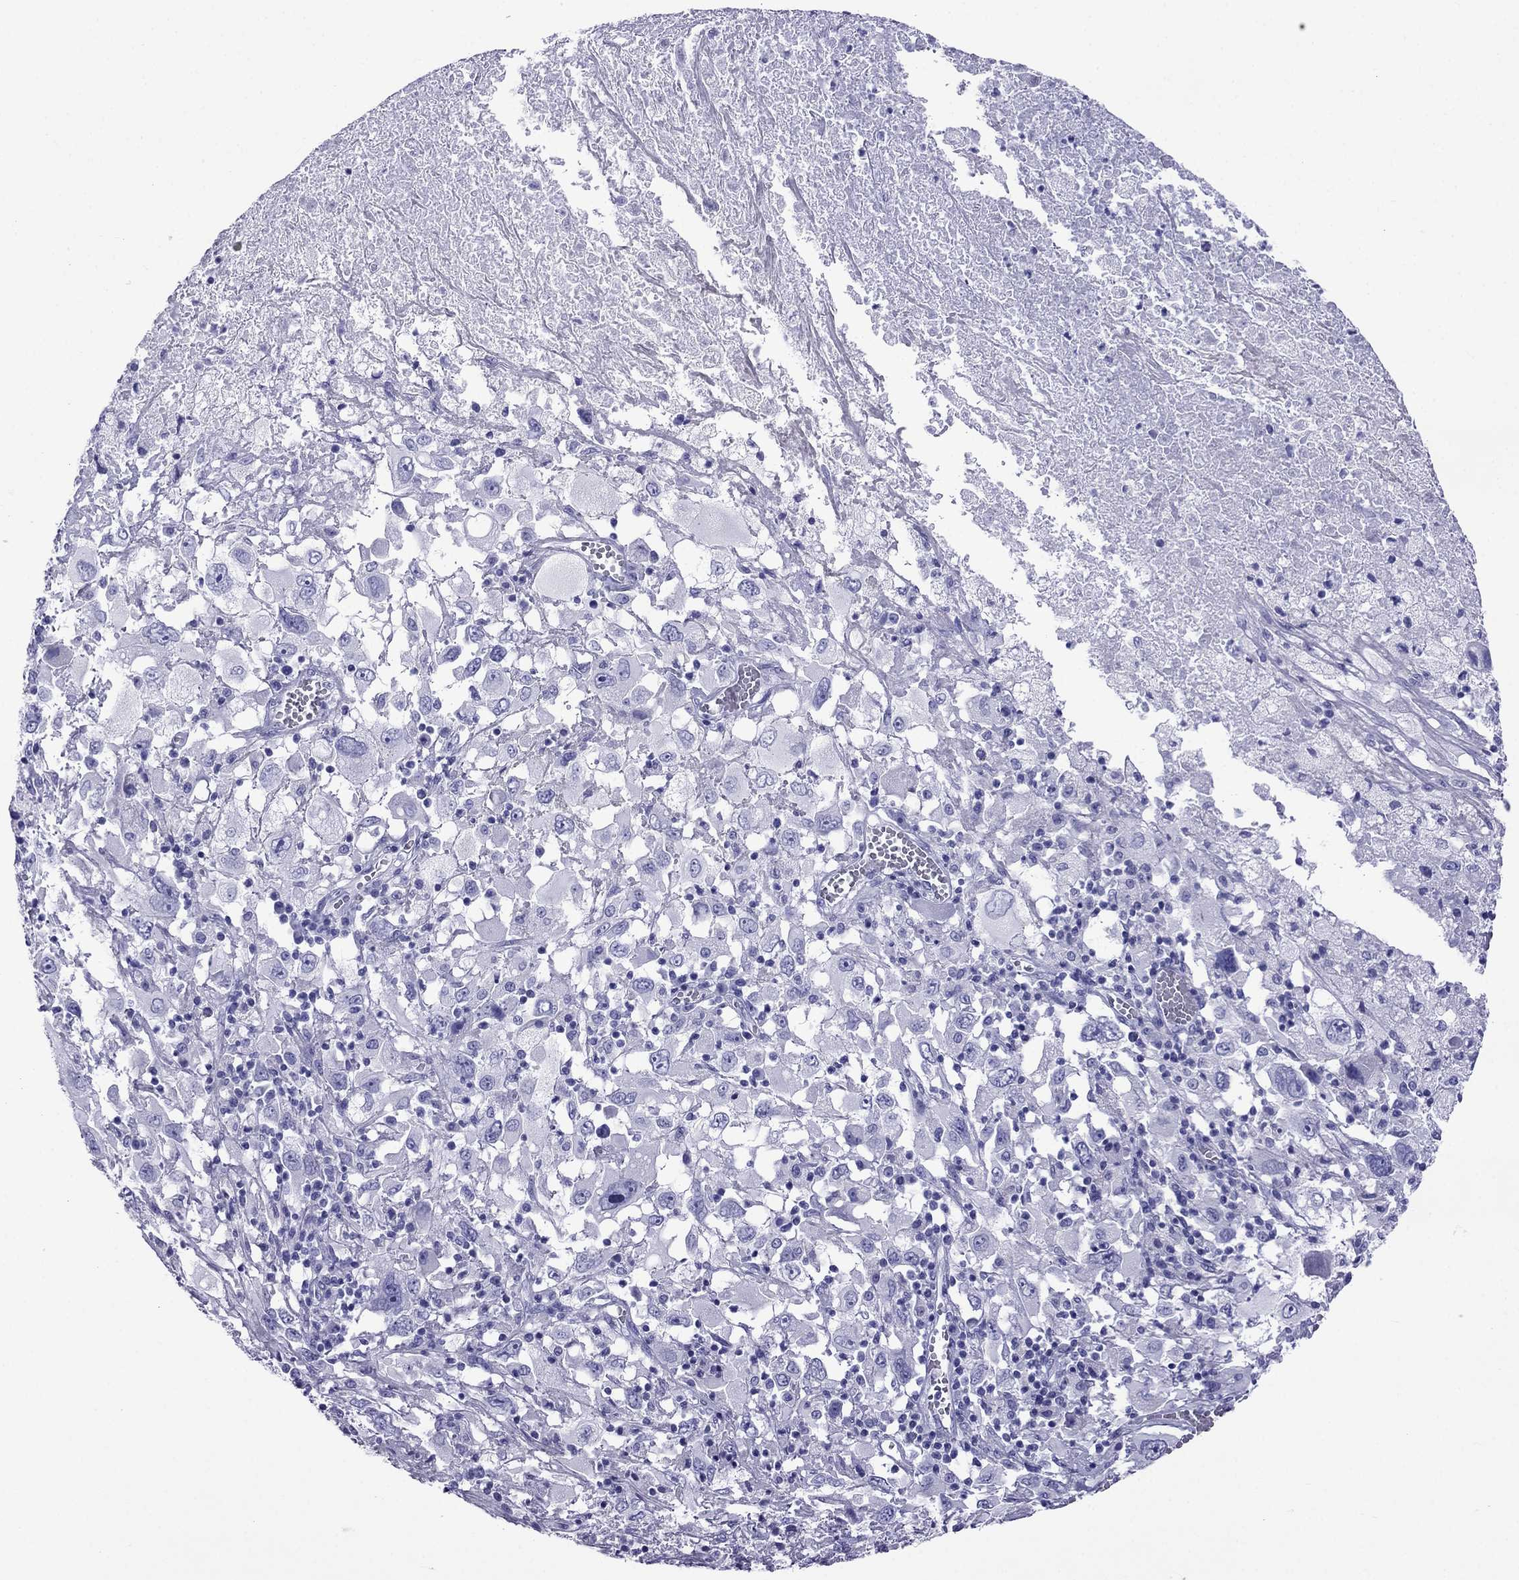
{"staining": {"intensity": "negative", "quantity": "none", "location": "none"}, "tissue": "melanoma", "cell_type": "Tumor cells", "image_type": "cancer", "snomed": [{"axis": "morphology", "description": "Malignant melanoma, Metastatic site"}, {"axis": "topography", "description": "Soft tissue"}], "caption": "A micrograph of human malignant melanoma (metastatic site) is negative for staining in tumor cells.", "gene": "ARR3", "patient": {"sex": "male", "age": 50}}